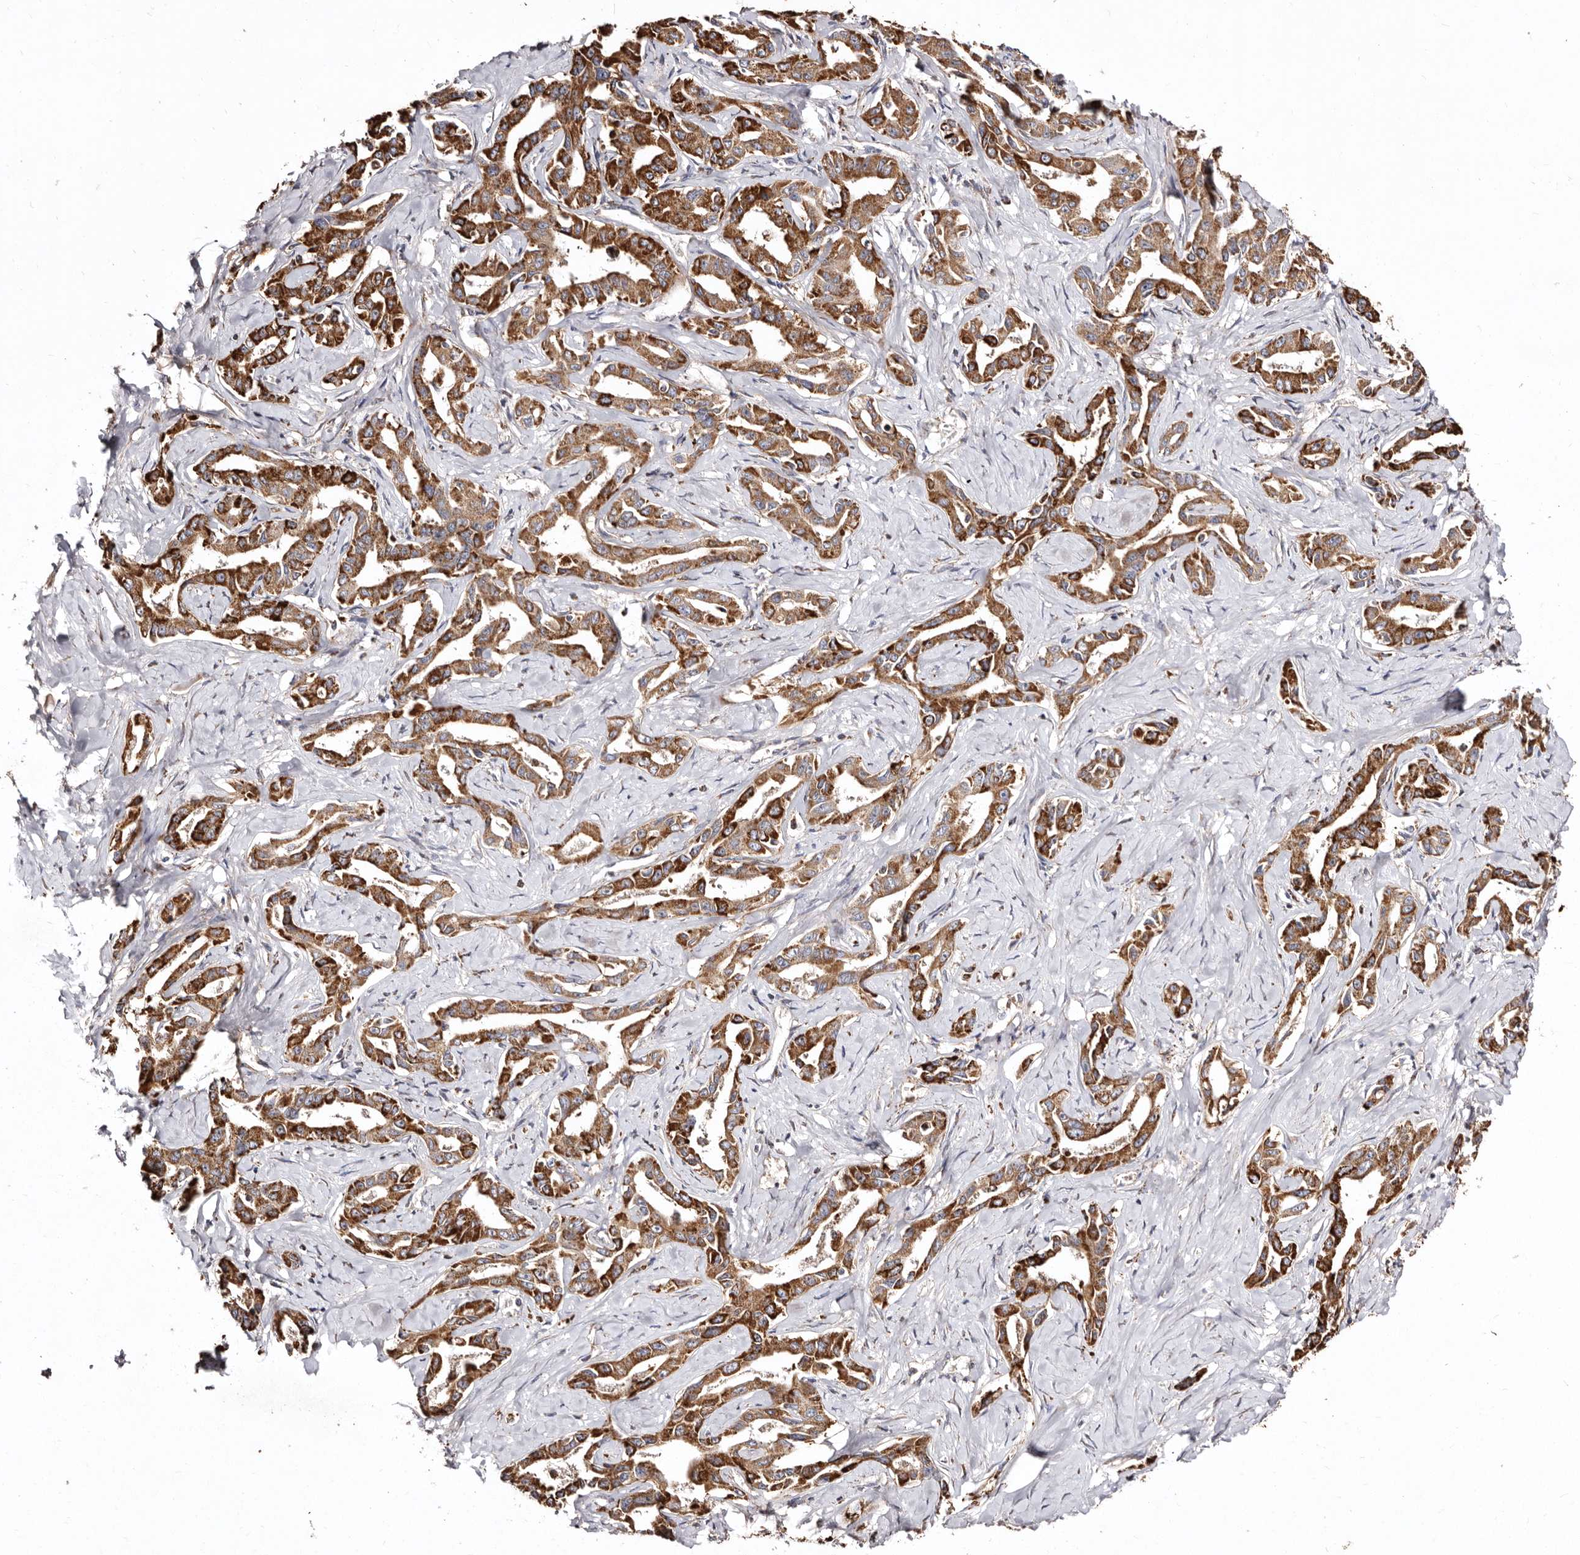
{"staining": {"intensity": "strong", "quantity": ">75%", "location": "cytoplasmic/membranous"}, "tissue": "liver cancer", "cell_type": "Tumor cells", "image_type": "cancer", "snomed": [{"axis": "morphology", "description": "Cholangiocarcinoma"}, {"axis": "topography", "description": "Liver"}], "caption": "Liver cancer (cholangiocarcinoma) tissue displays strong cytoplasmic/membranous expression in about >75% of tumor cells", "gene": "LUZP1", "patient": {"sex": "male", "age": 59}}